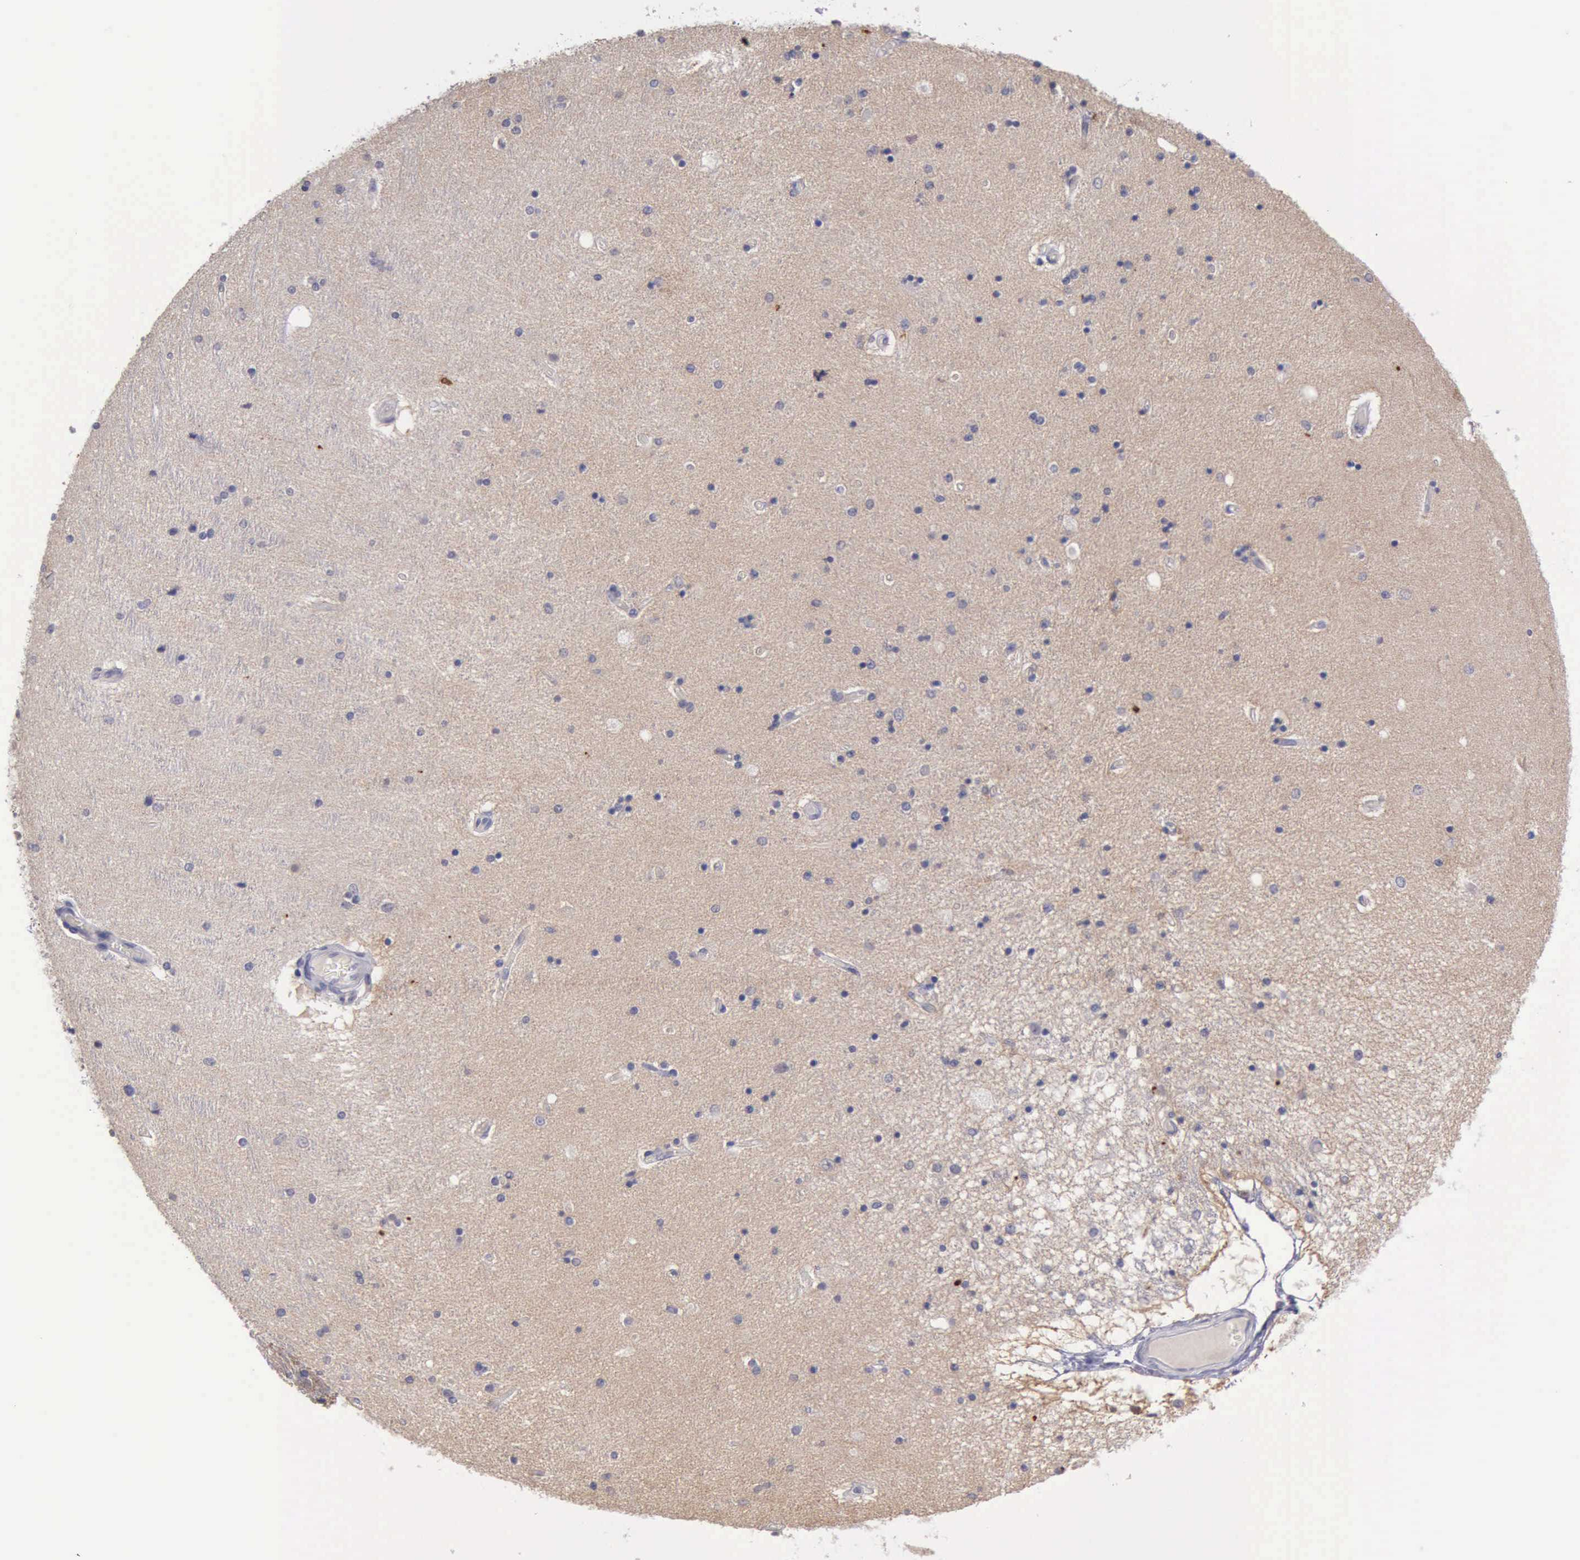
{"staining": {"intensity": "negative", "quantity": "none", "location": "none"}, "tissue": "hippocampus", "cell_type": "Glial cells", "image_type": "normal", "snomed": [{"axis": "morphology", "description": "Normal tissue, NOS"}, {"axis": "topography", "description": "Hippocampus"}], "caption": "Unremarkable hippocampus was stained to show a protein in brown. There is no significant staining in glial cells. (Stains: DAB immunohistochemistry with hematoxylin counter stain, Microscopy: brightfield microscopy at high magnification).", "gene": "KCND1", "patient": {"sex": "female", "age": 54}}